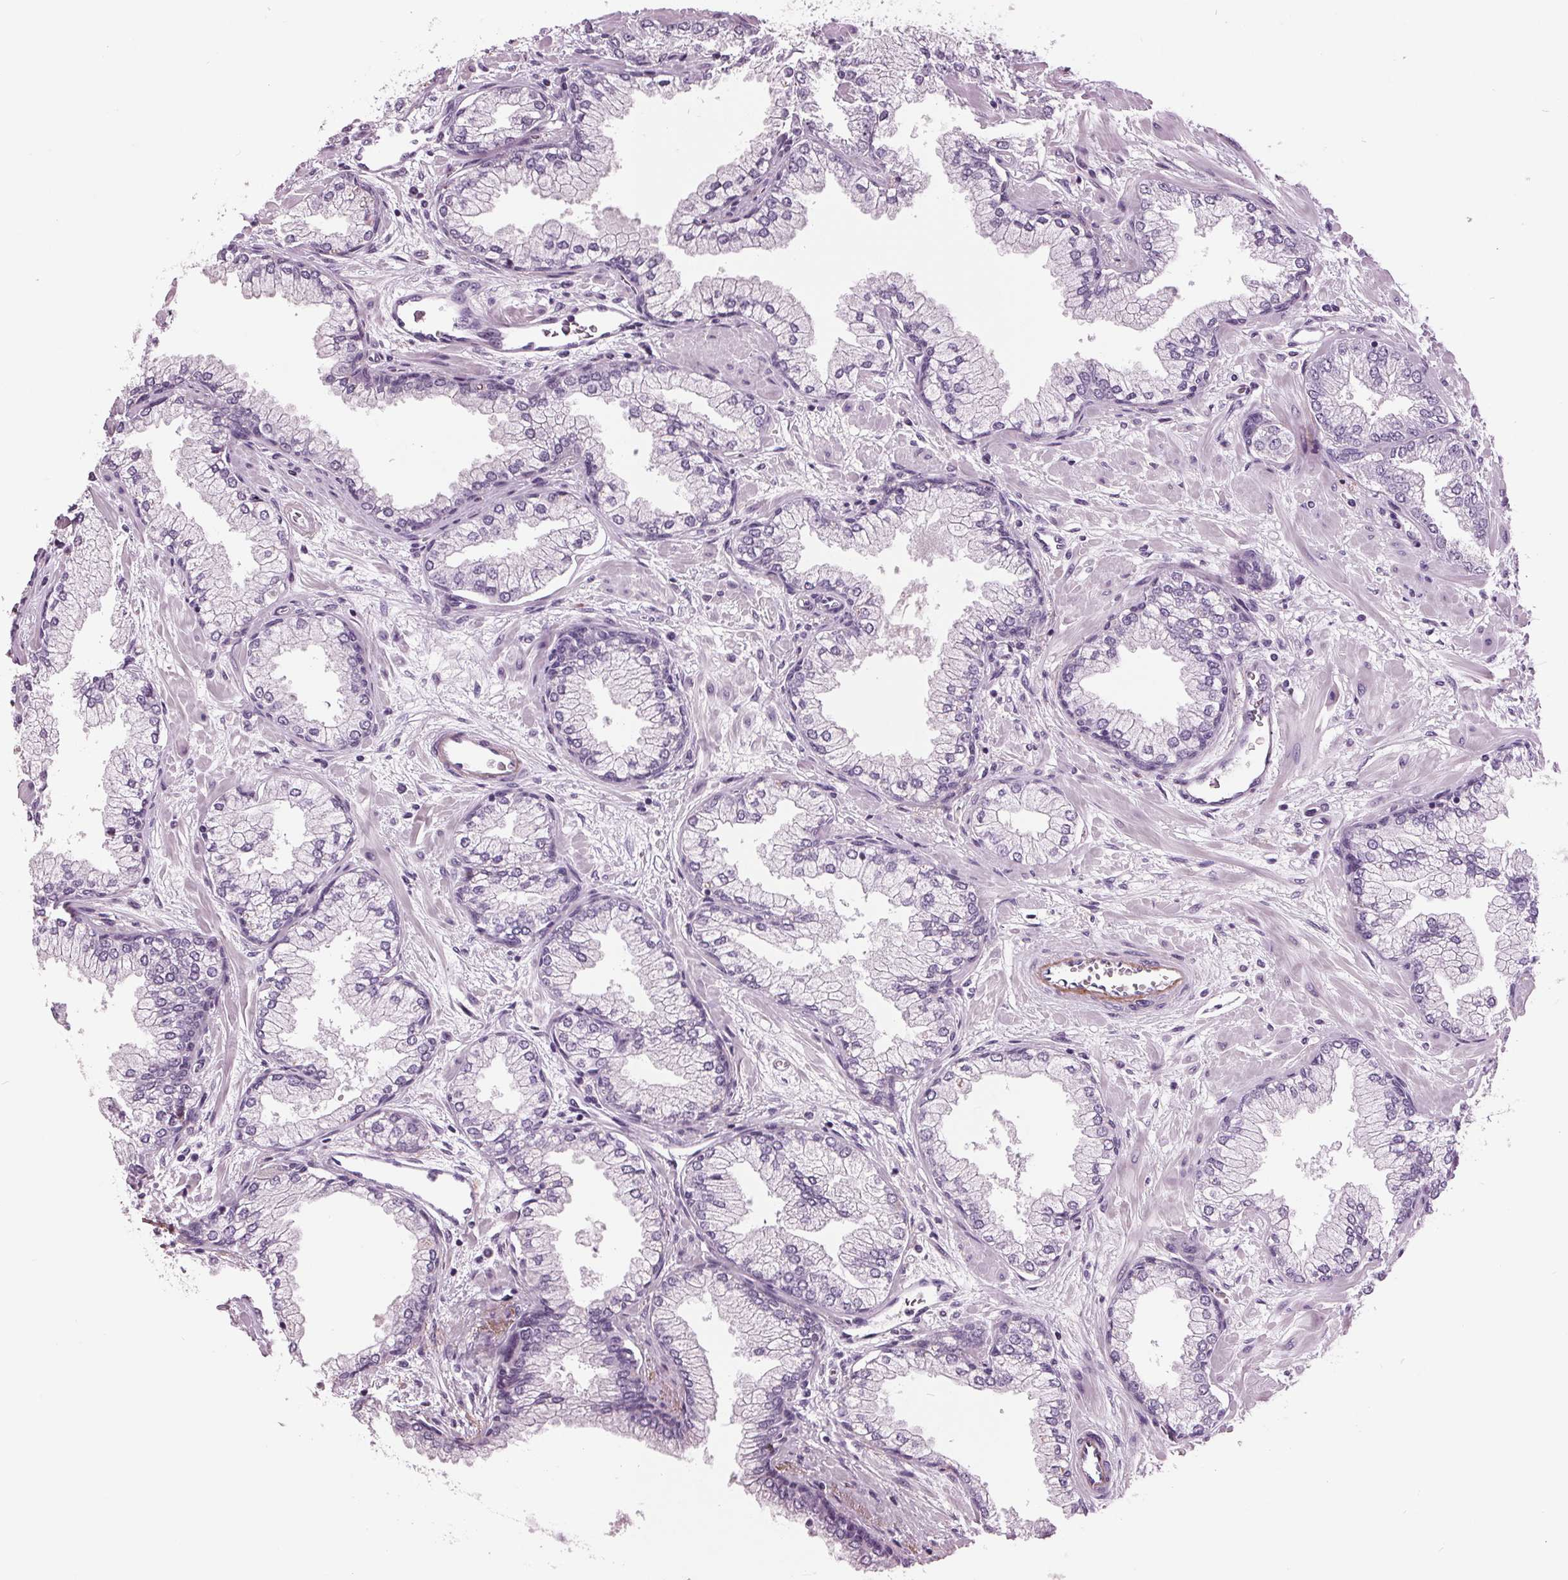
{"staining": {"intensity": "negative", "quantity": "none", "location": "none"}, "tissue": "prostate cancer", "cell_type": "Tumor cells", "image_type": "cancer", "snomed": [{"axis": "morphology", "description": "Adenocarcinoma, Low grade"}, {"axis": "topography", "description": "Prostate"}], "caption": "Human prostate cancer (adenocarcinoma (low-grade)) stained for a protein using immunohistochemistry demonstrates no positivity in tumor cells.", "gene": "AMBP", "patient": {"sex": "male", "age": 55}}